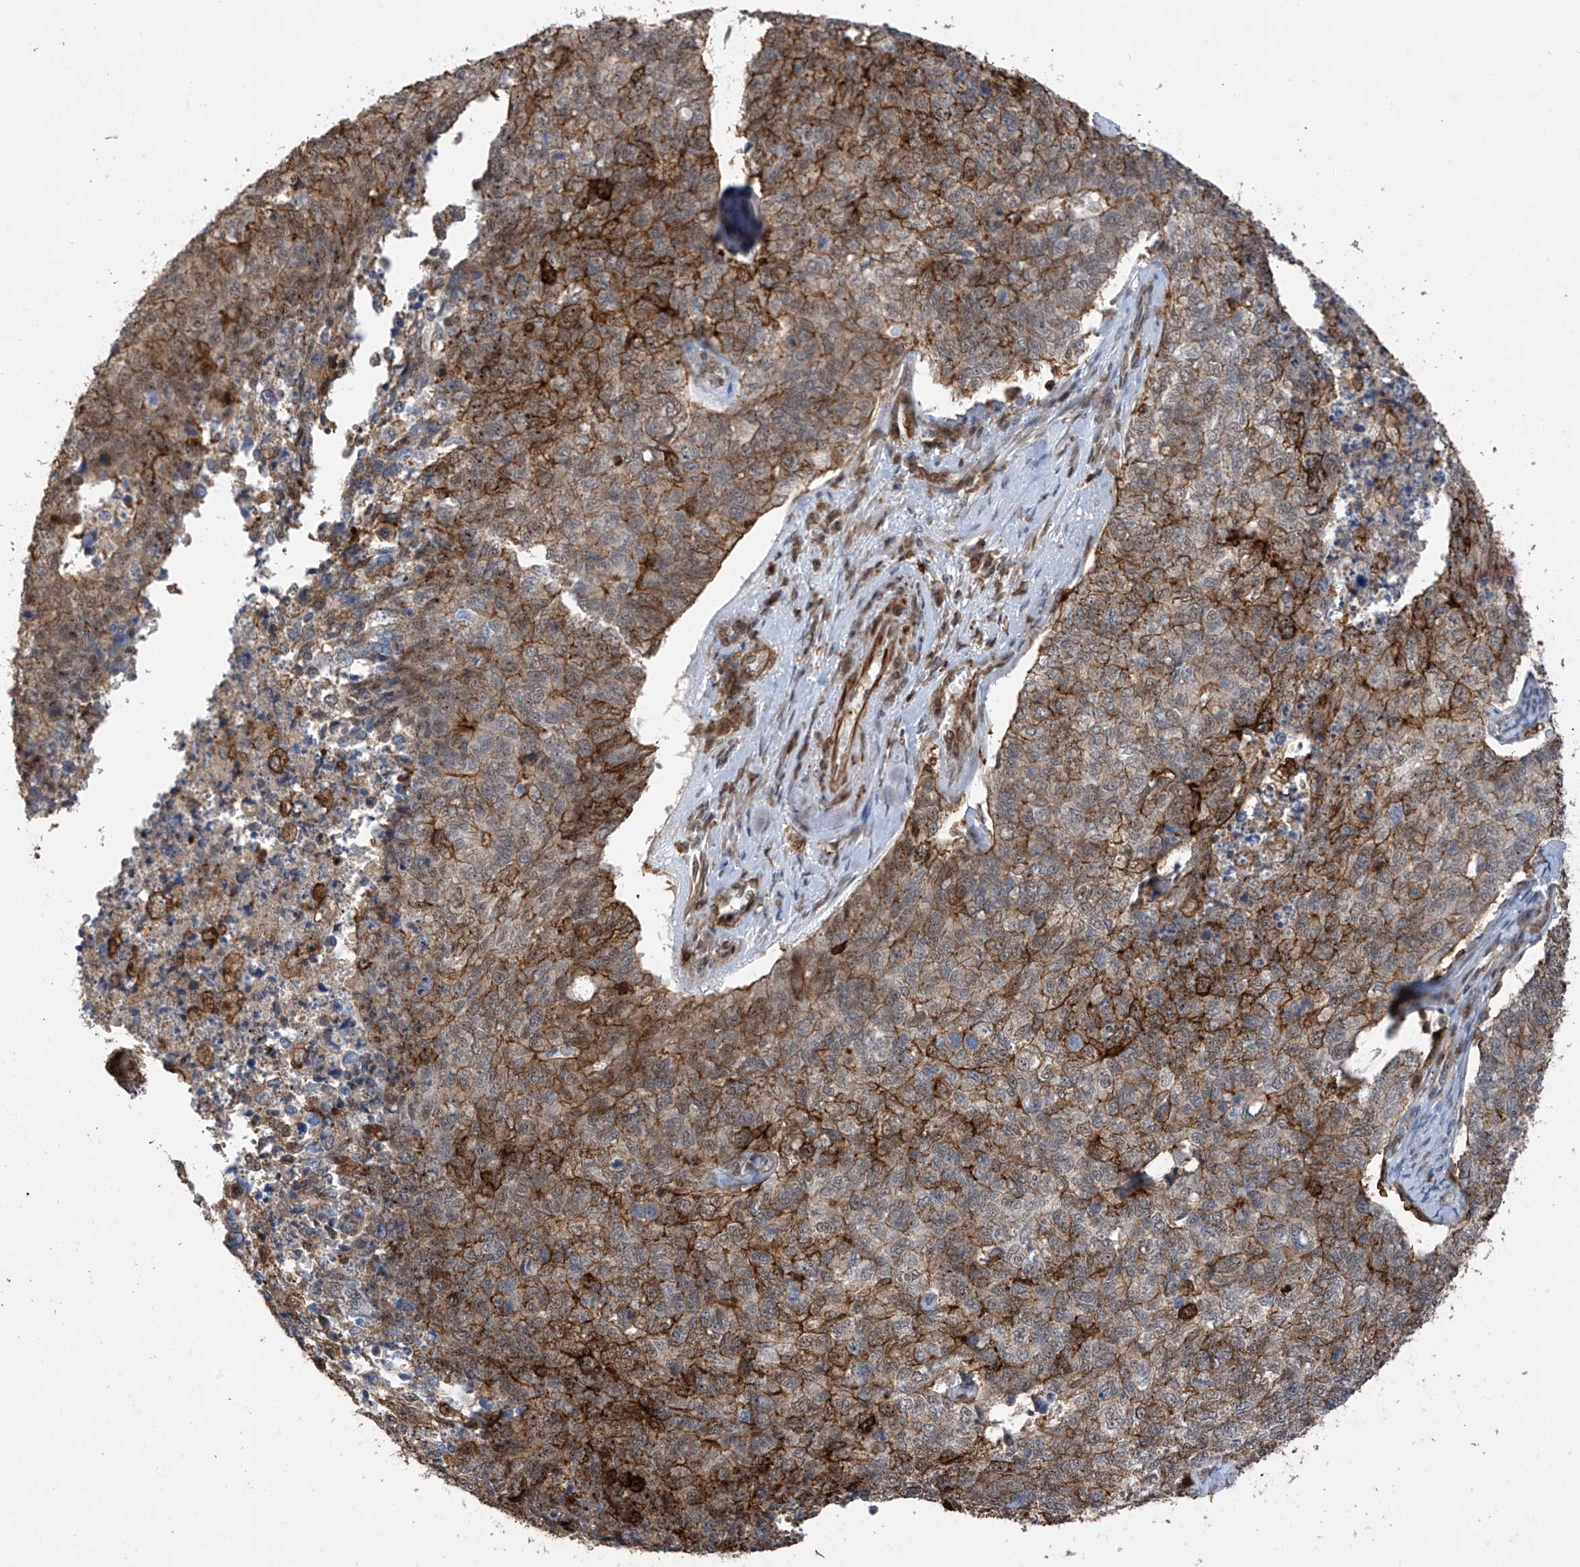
{"staining": {"intensity": "moderate", "quantity": ">75%", "location": "cytoplasmic/membranous"}, "tissue": "cervical cancer", "cell_type": "Tumor cells", "image_type": "cancer", "snomed": [{"axis": "morphology", "description": "Squamous cell carcinoma, NOS"}, {"axis": "topography", "description": "Cervix"}], "caption": "The image displays staining of cervical cancer (squamous cell carcinoma), revealing moderate cytoplasmic/membranous protein expression (brown color) within tumor cells.", "gene": "MICAL1", "patient": {"sex": "female", "age": 63}}